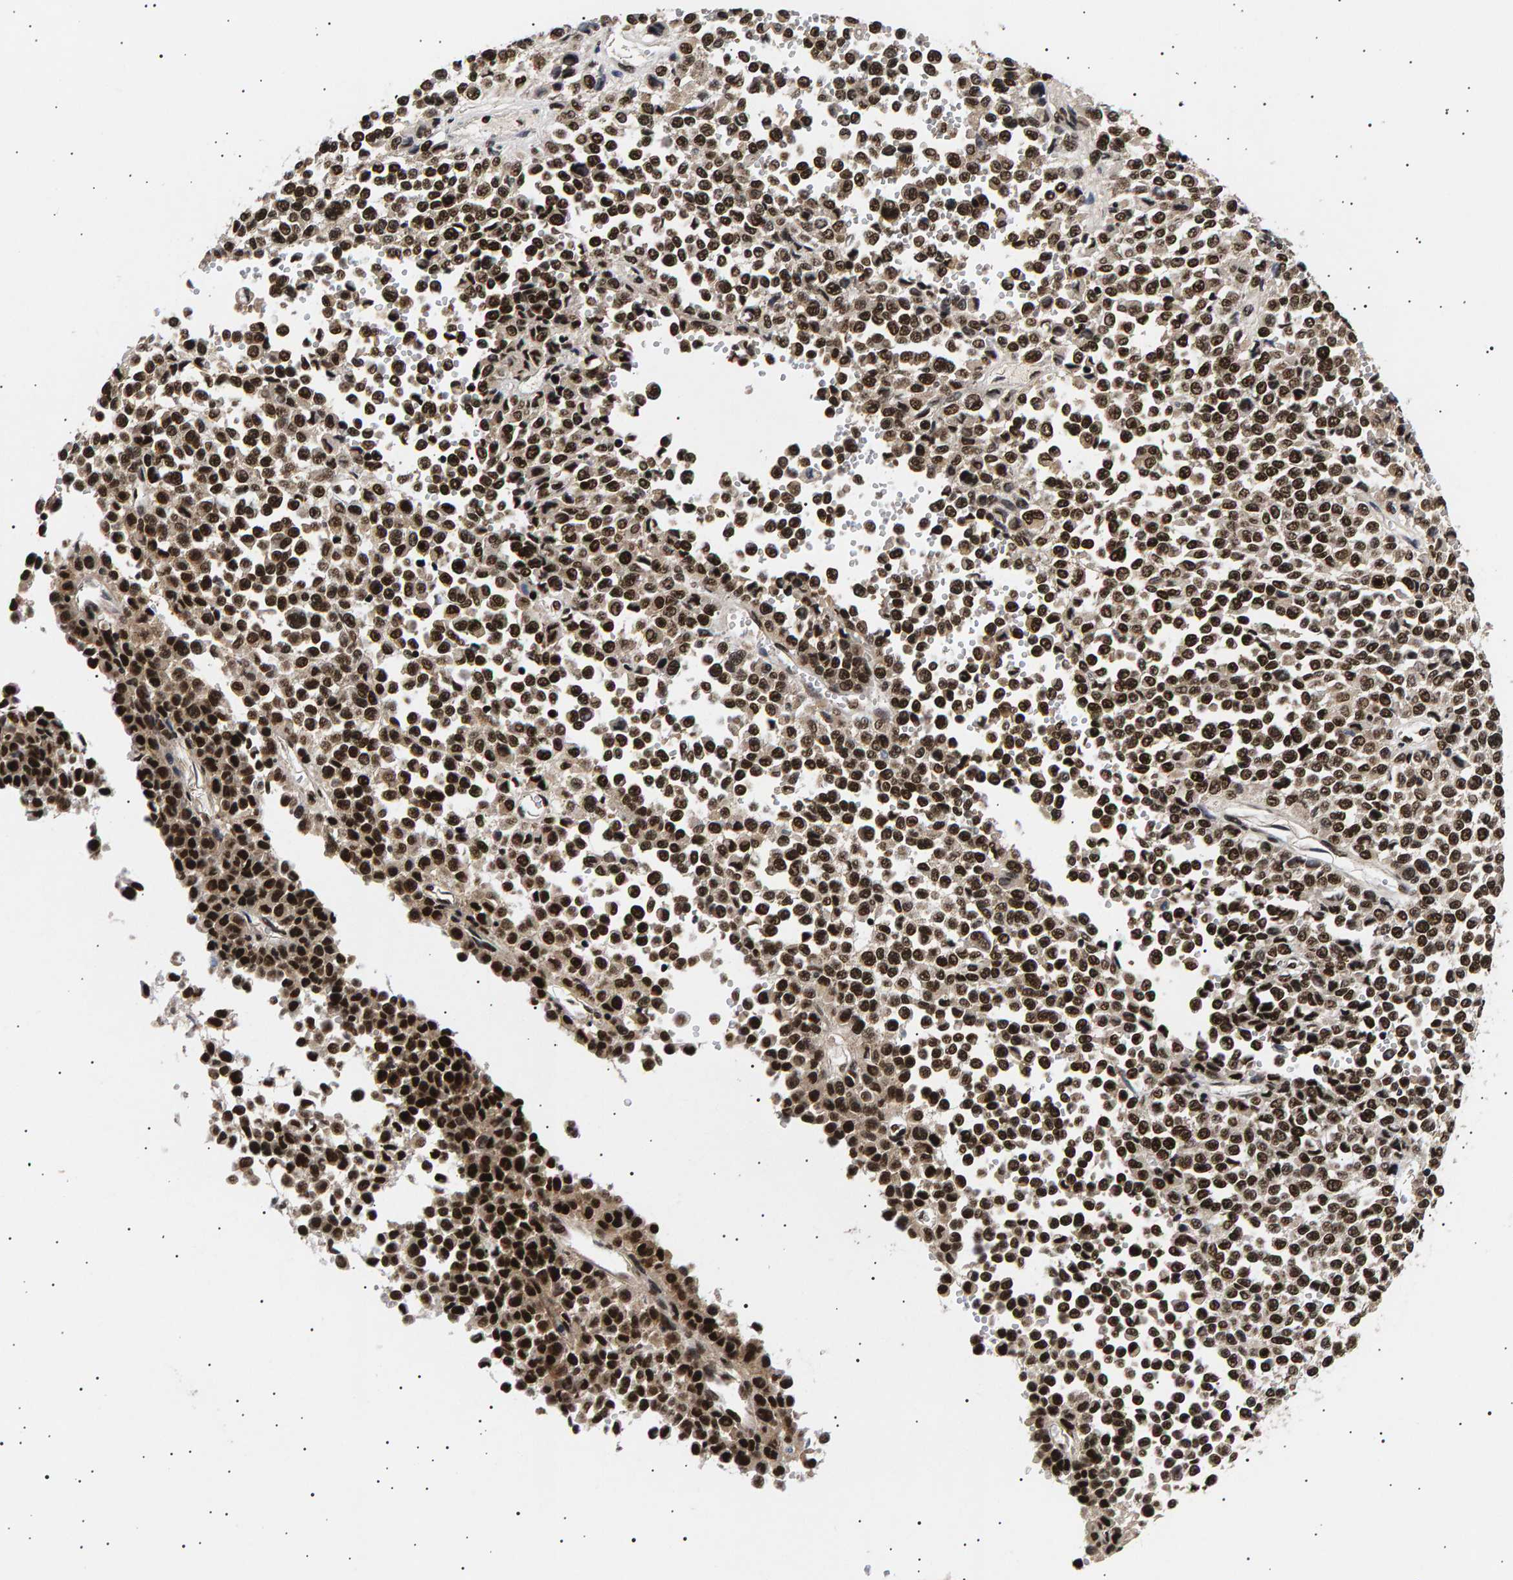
{"staining": {"intensity": "strong", "quantity": ">75%", "location": "nuclear"}, "tissue": "melanoma", "cell_type": "Tumor cells", "image_type": "cancer", "snomed": [{"axis": "morphology", "description": "Malignant melanoma, Metastatic site"}, {"axis": "topography", "description": "Pancreas"}], "caption": "Protein positivity by IHC demonstrates strong nuclear positivity in approximately >75% of tumor cells in malignant melanoma (metastatic site). (Stains: DAB (3,3'-diaminobenzidine) in brown, nuclei in blue, Microscopy: brightfield microscopy at high magnification).", "gene": "ANKRD40", "patient": {"sex": "female", "age": 30}}